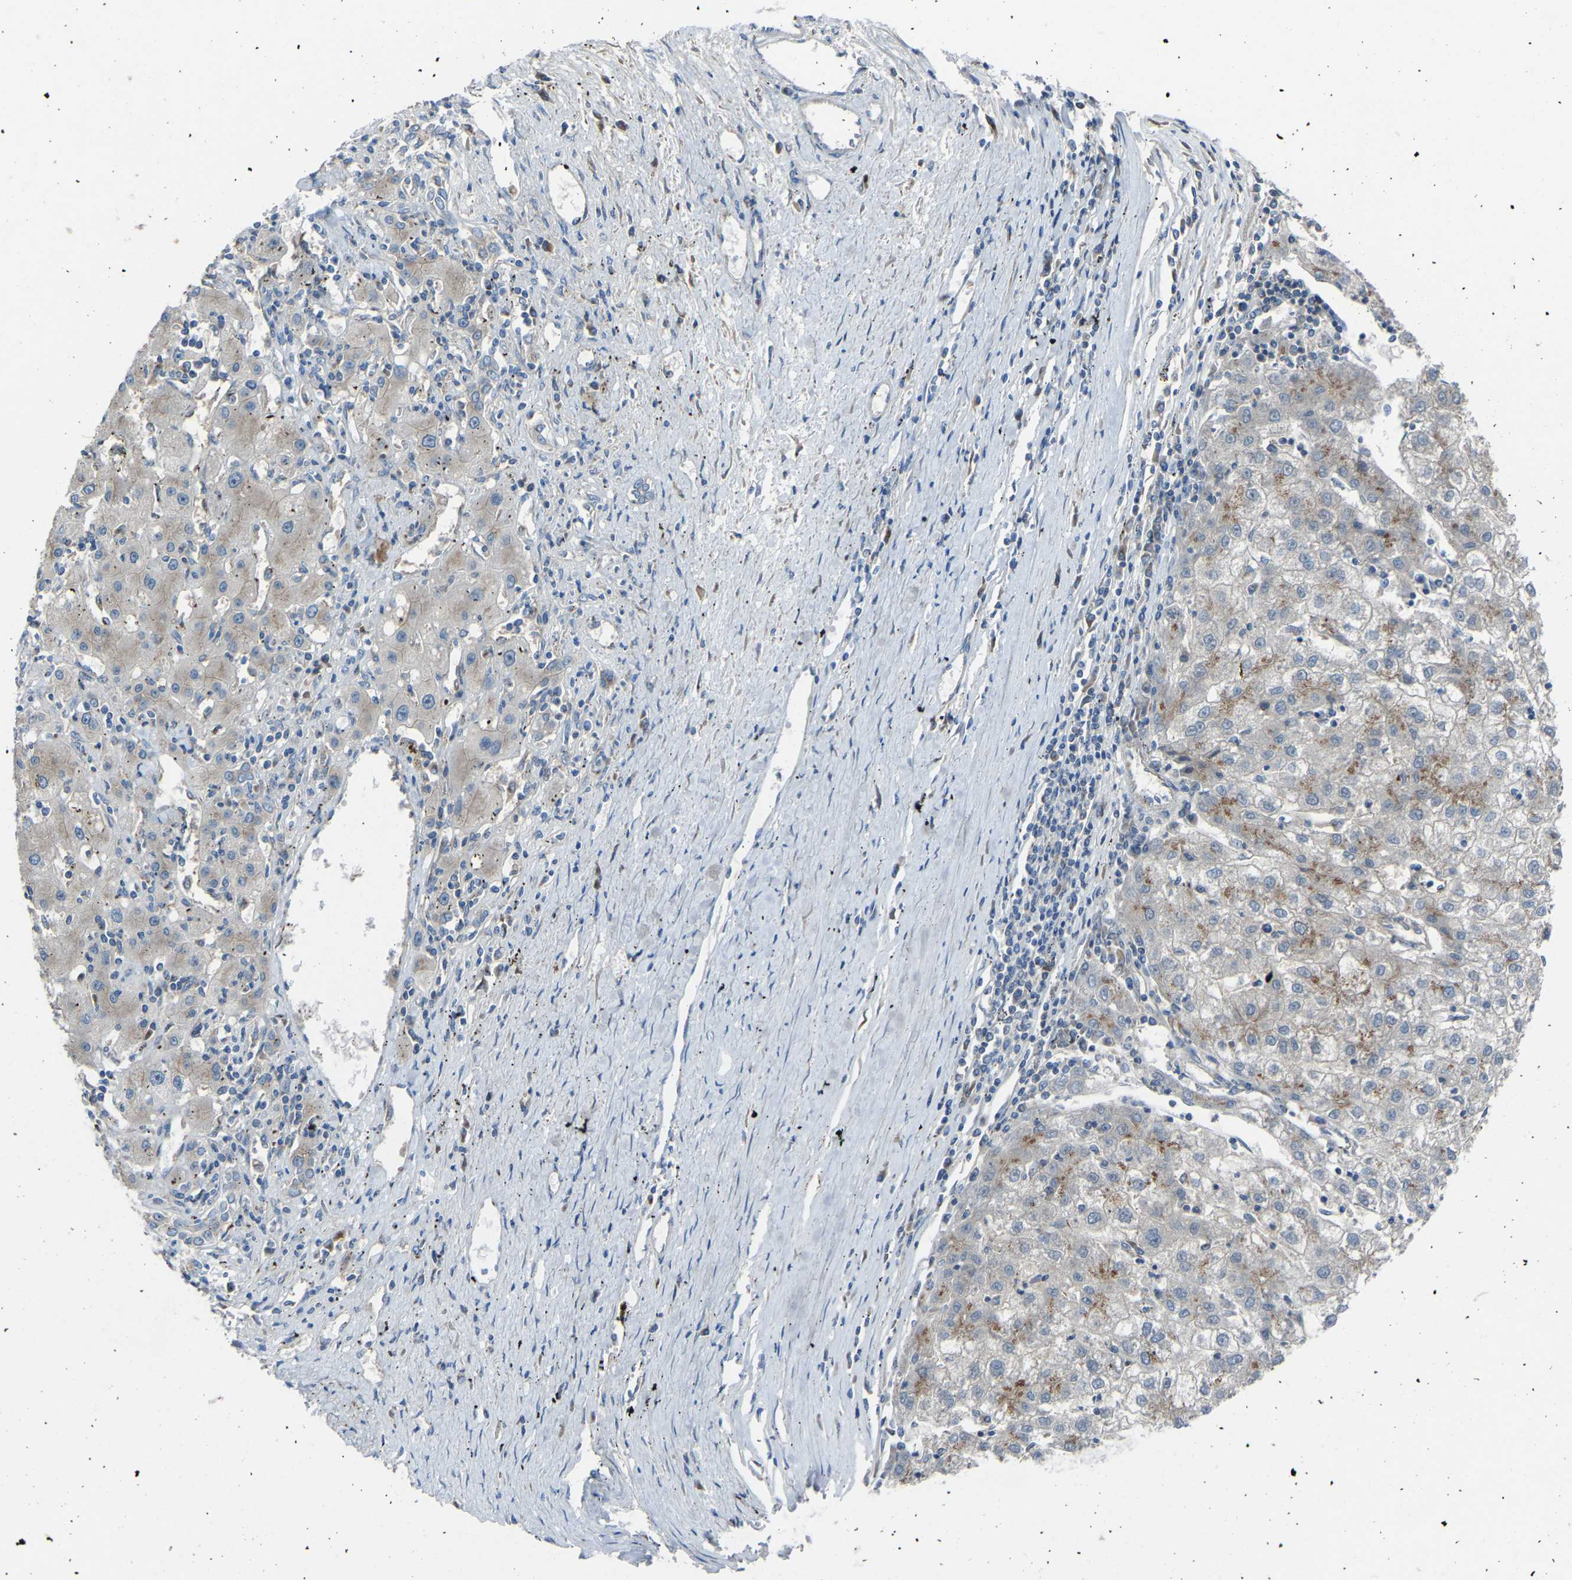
{"staining": {"intensity": "moderate", "quantity": "<25%", "location": "cytoplasmic/membranous"}, "tissue": "liver cancer", "cell_type": "Tumor cells", "image_type": "cancer", "snomed": [{"axis": "morphology", "description": "Carcinoma, Hepatocellular, NOS"}, {"axis": "topography", "description": "Liver"}], "caption": "An image of liver hepatocellular carcinoma stained for a protein demonstrates moderate cytoplasmic/membranous brown staining in tumor cells.", "gene": "CANT1", "patient": {"sex": "male", "age": 72}}